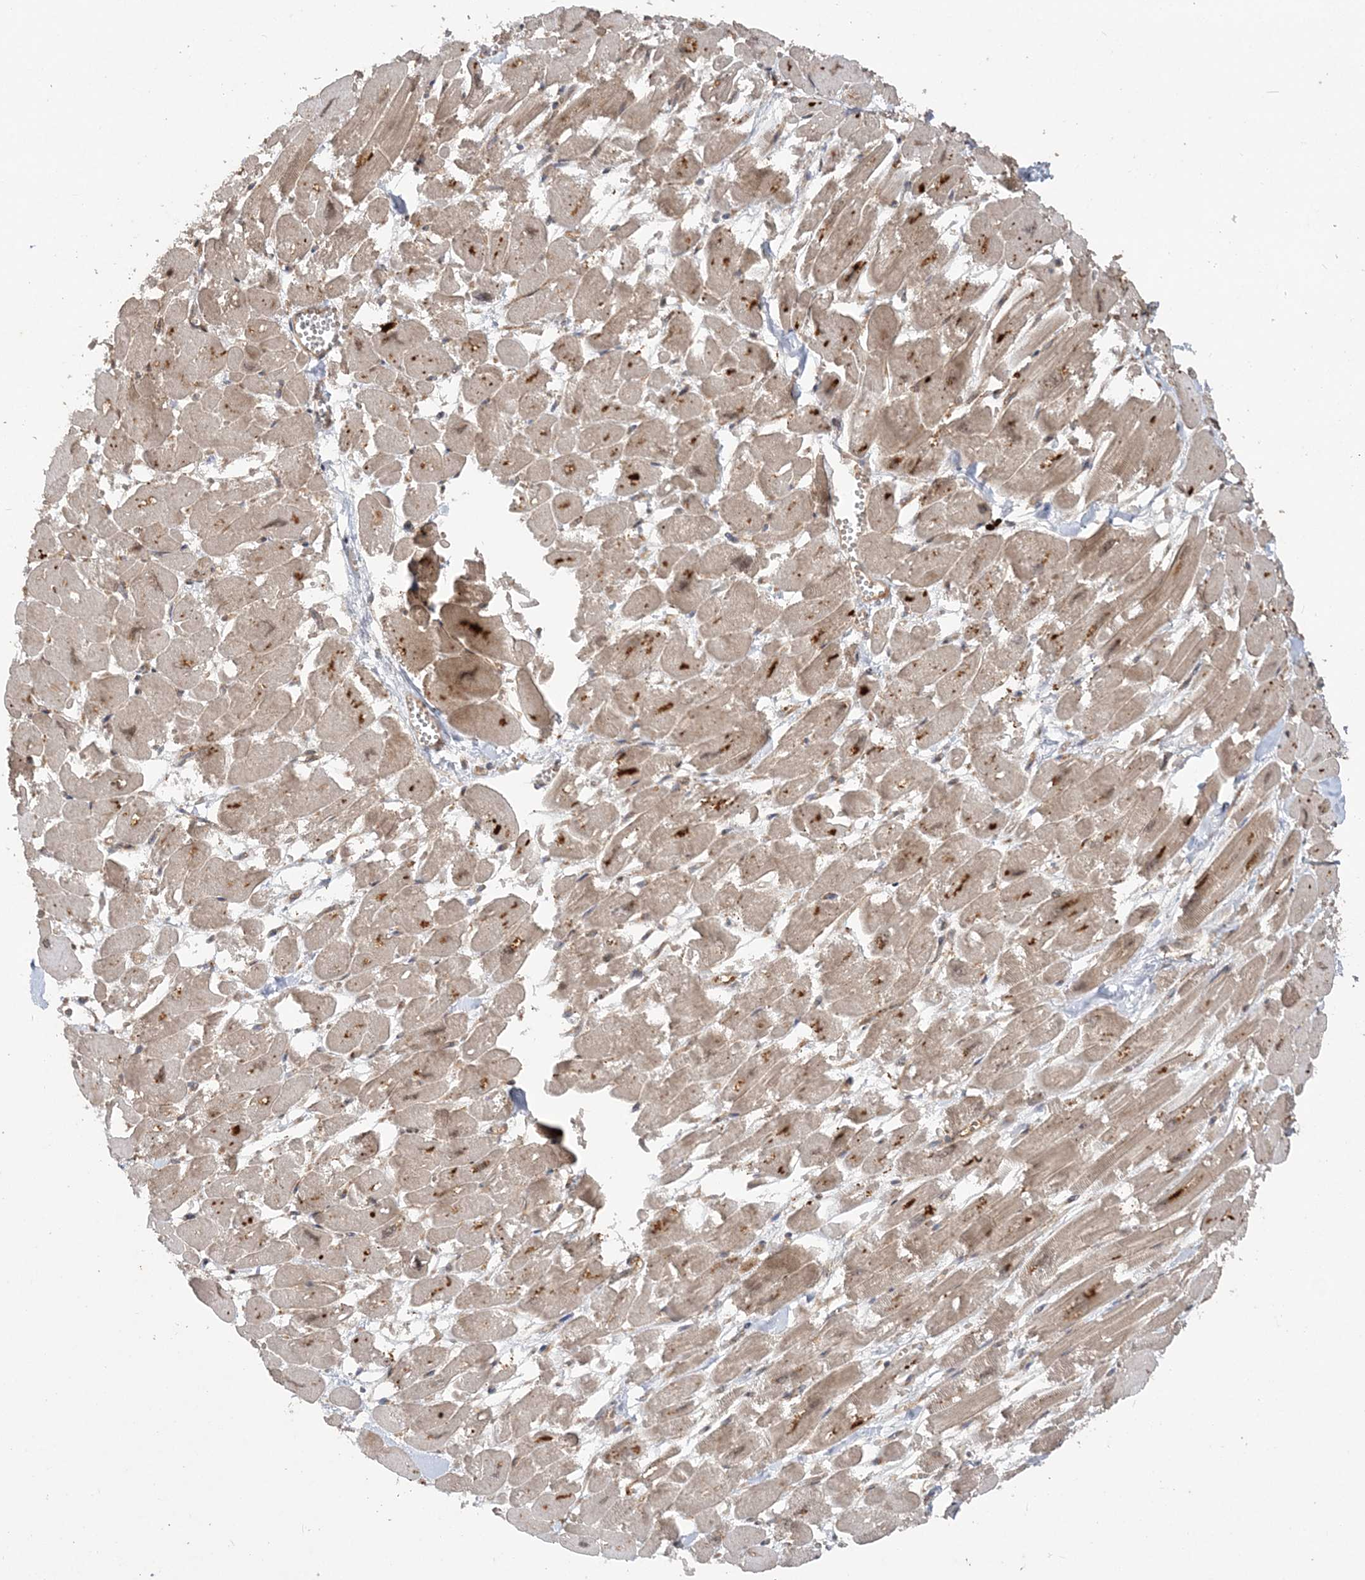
{"staining": {"intensity": "moderate", "quantity": ">75%", "location": "cytoplasmic/membranous"}, "tissue": "heart muscle", "cell_type": "Cardiomyocytes", "image_type": "normal", "snomed": [{"axis": "morphology", "description": "Normal tissue, NOS"}, {"axis": "topography", "description": "Heart"}], "caption": "Heart muscle stained with immunohistochemistry (IHC) reveals moderate cytoplasmic/membranous expression in about >75% of cardiomyocytes.", "gene": "HERPUD1", "patient": {"sex": "male", "age": 54}}